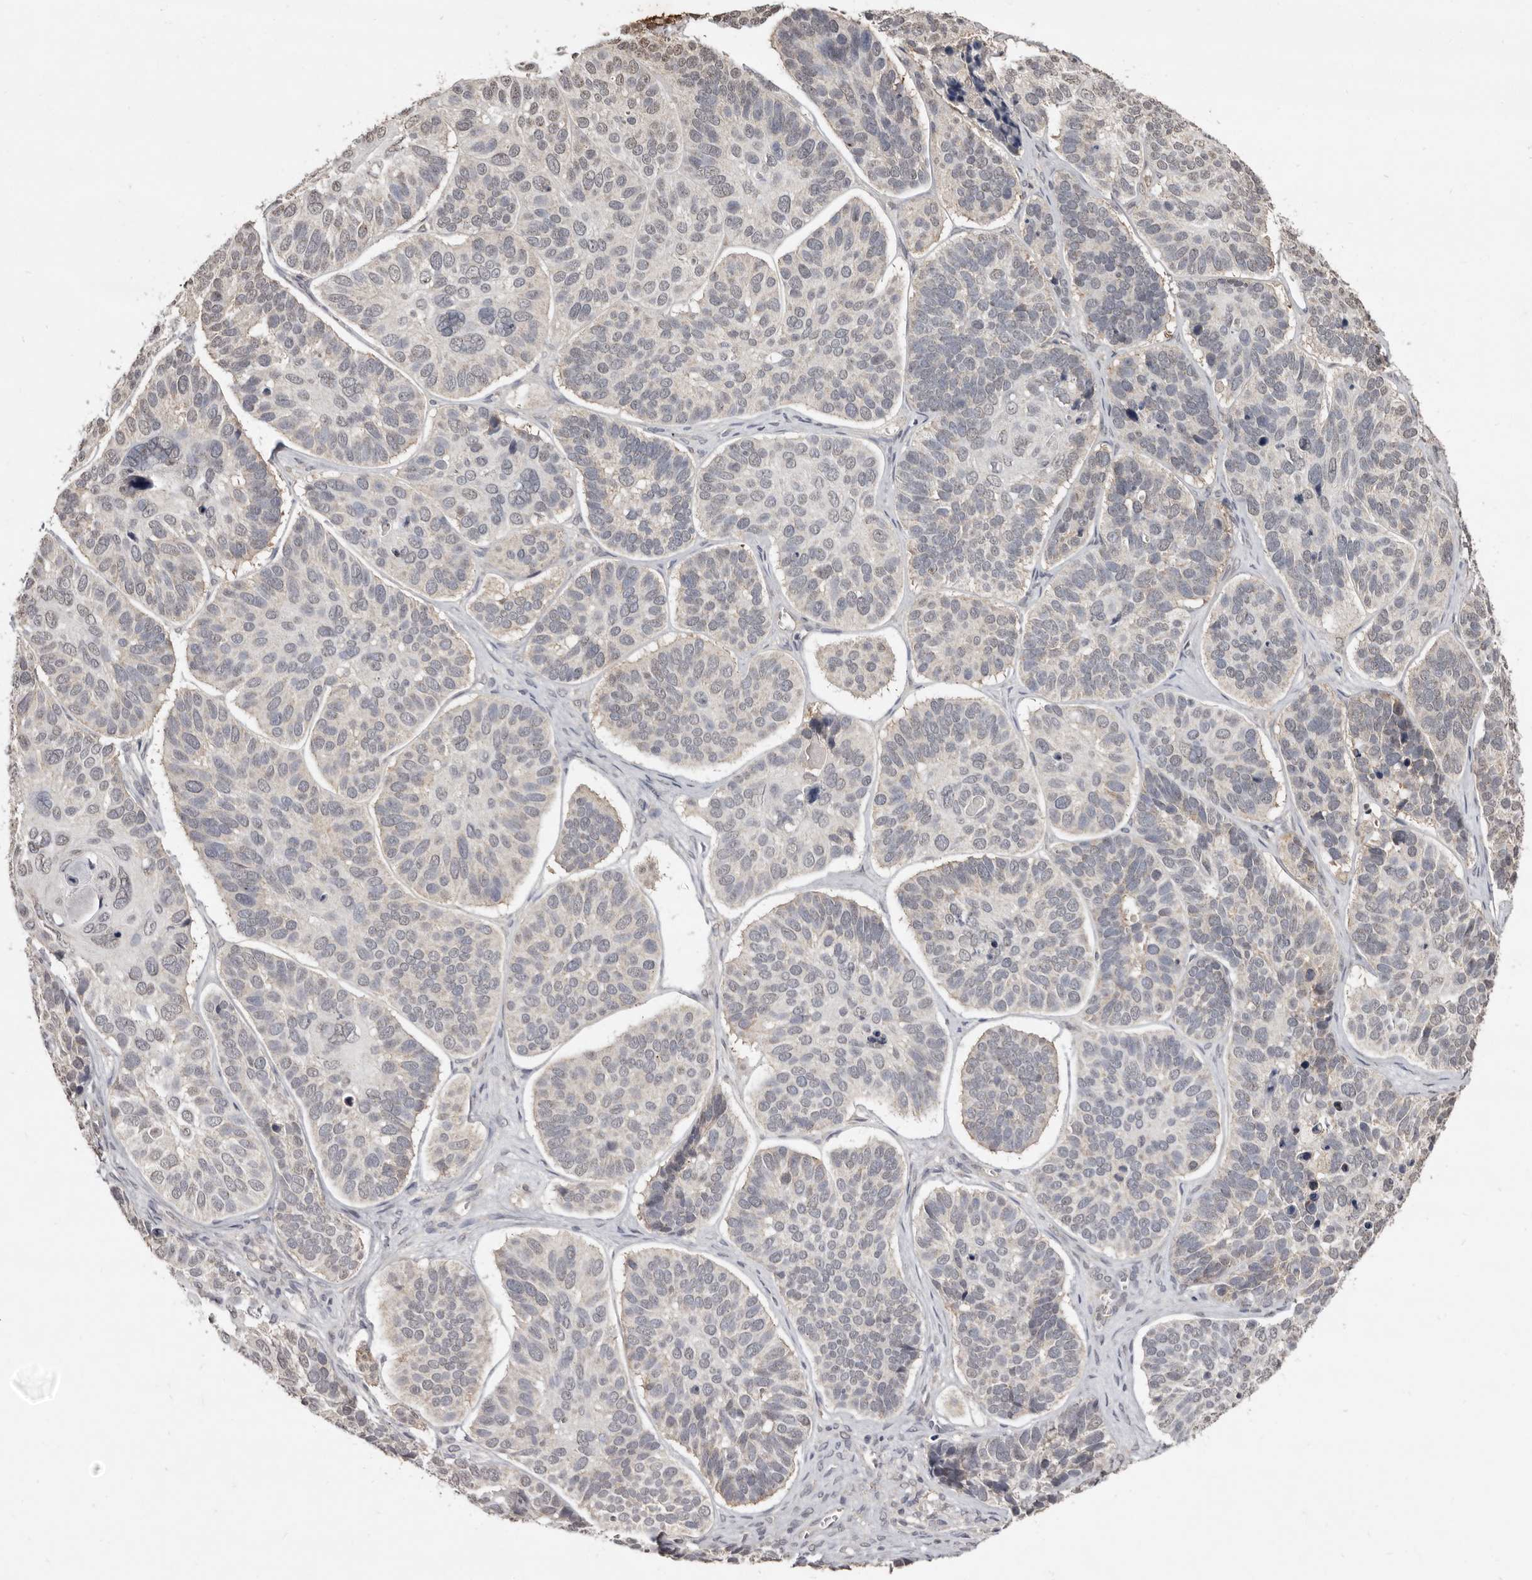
{"staining": {"intensity": "negative", "quantity": "none", "location": "none"}, "tissue": "skin cancer", "cell_type": "Tumor cells", "image_type": "cancer", "snomed": [{"axis": "morphology", "description": "Basal cell carcinoma"}, {"axis": "topography", "description": "Skin"}], "caption": "Protein analysis of basal cell carcinoma (skin) exhibits no significant expression in tumor cells.", "gene": "LINGO2", "patient": {"sex": "male", "age": 62}}